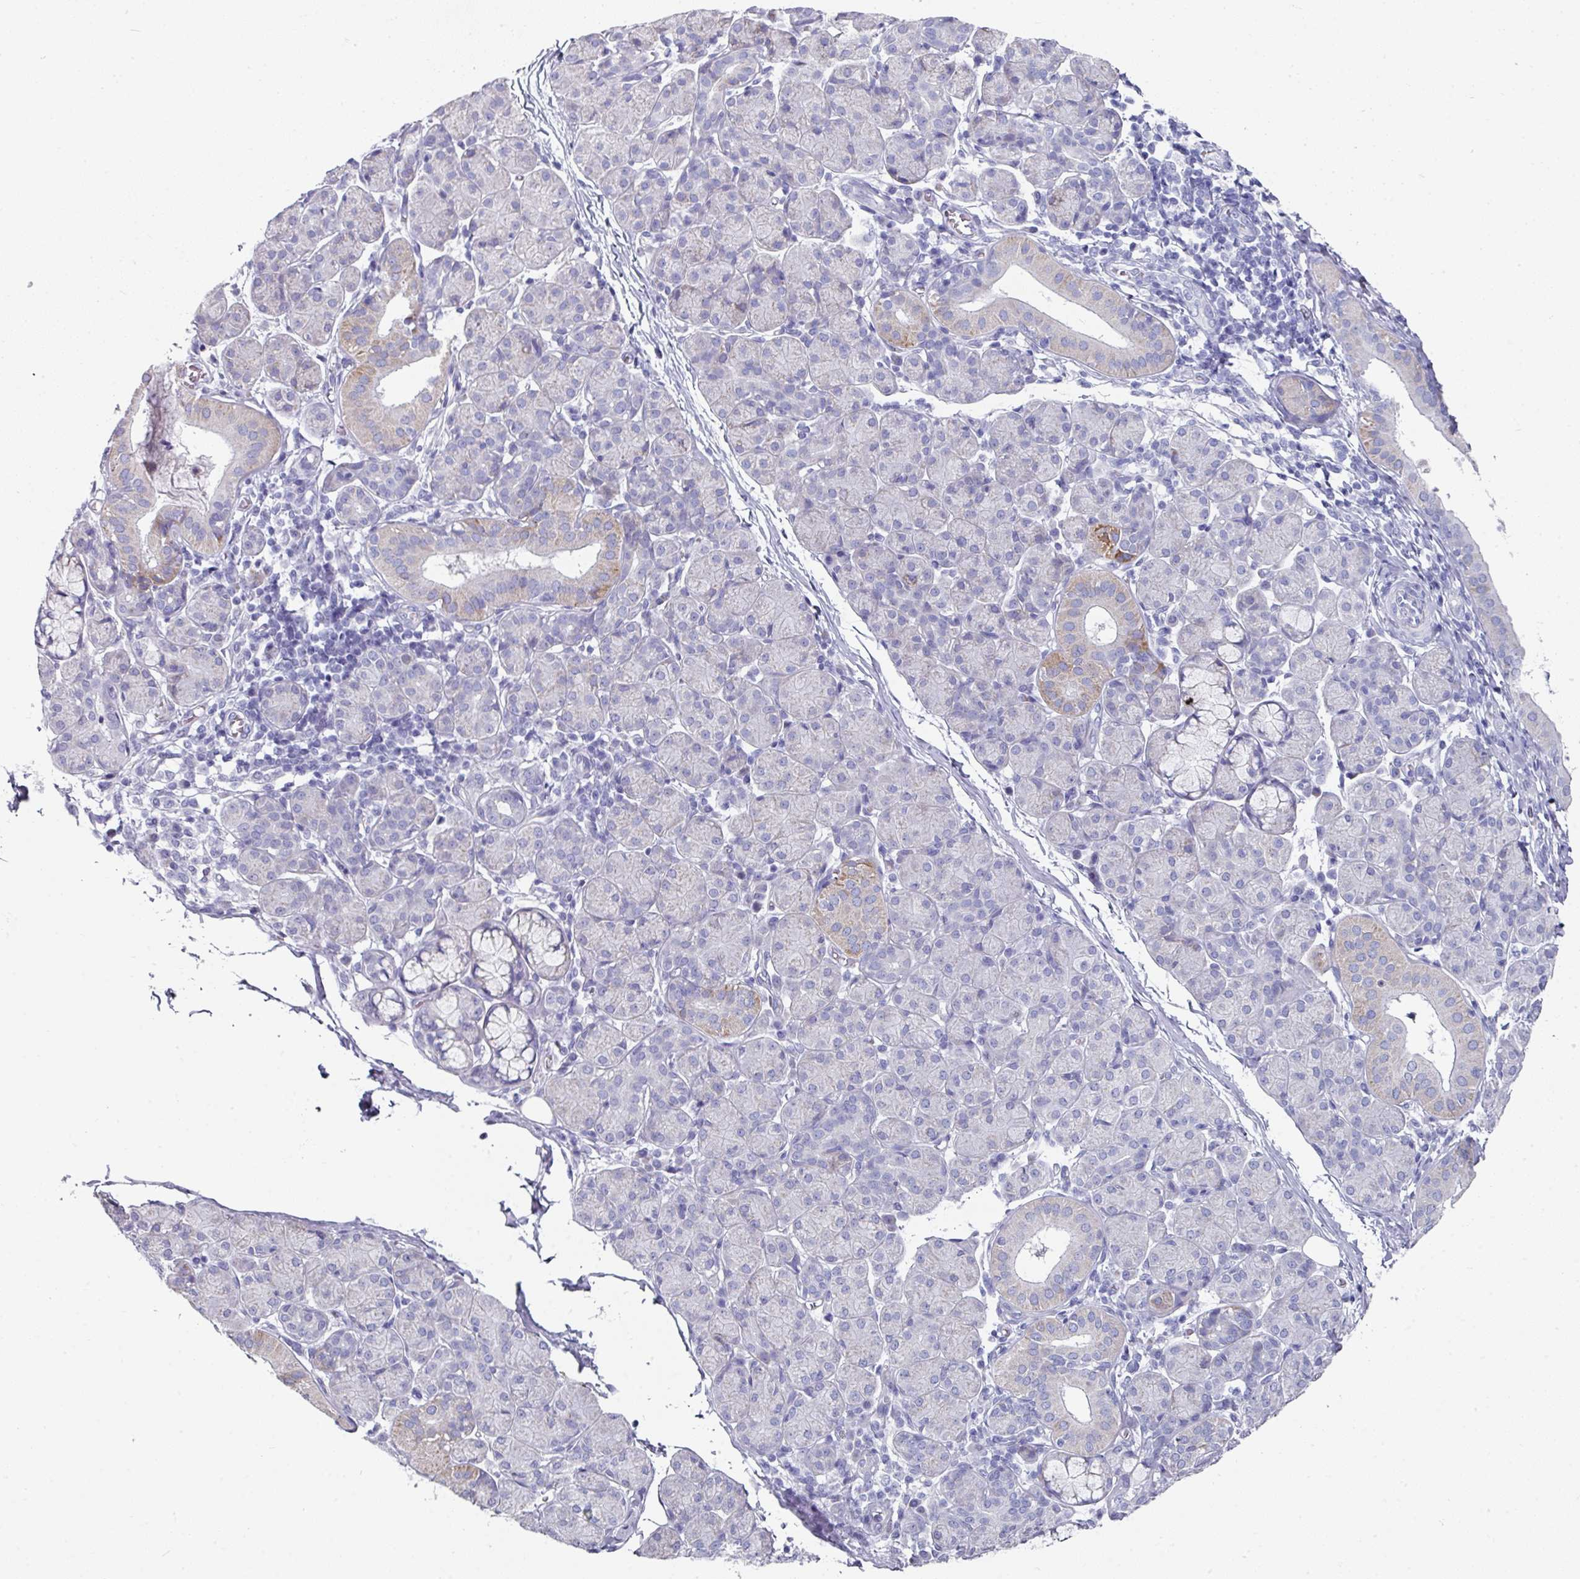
{"staining": {"intensity": "weak", "quantity": "<25%", "location": "cytoplasmic/membranous"}, "tissue": "salivary gland", "cell_type": "Glandular cells", "image_type": "normal", "snomed": [{"axis": "morphology", "description": "Normal tissue, NOS"}, {"axis": "morphology", "description": "Inflammation, NOS"}, {"axis": "topography", "description": "Lymph node"}, {"axis": "topography", "description": "Salivary gland"}], "caption": "DAB (3,3'-diaminobenzidine) immunohistochemical staining of normal salivary gland exhibits no significant positivity in glandular cells. (DAB immunohistochemistry (IHC), high magnification).", "gene": "SETBP1", "patient": {"sex": "male", "age": 3}}